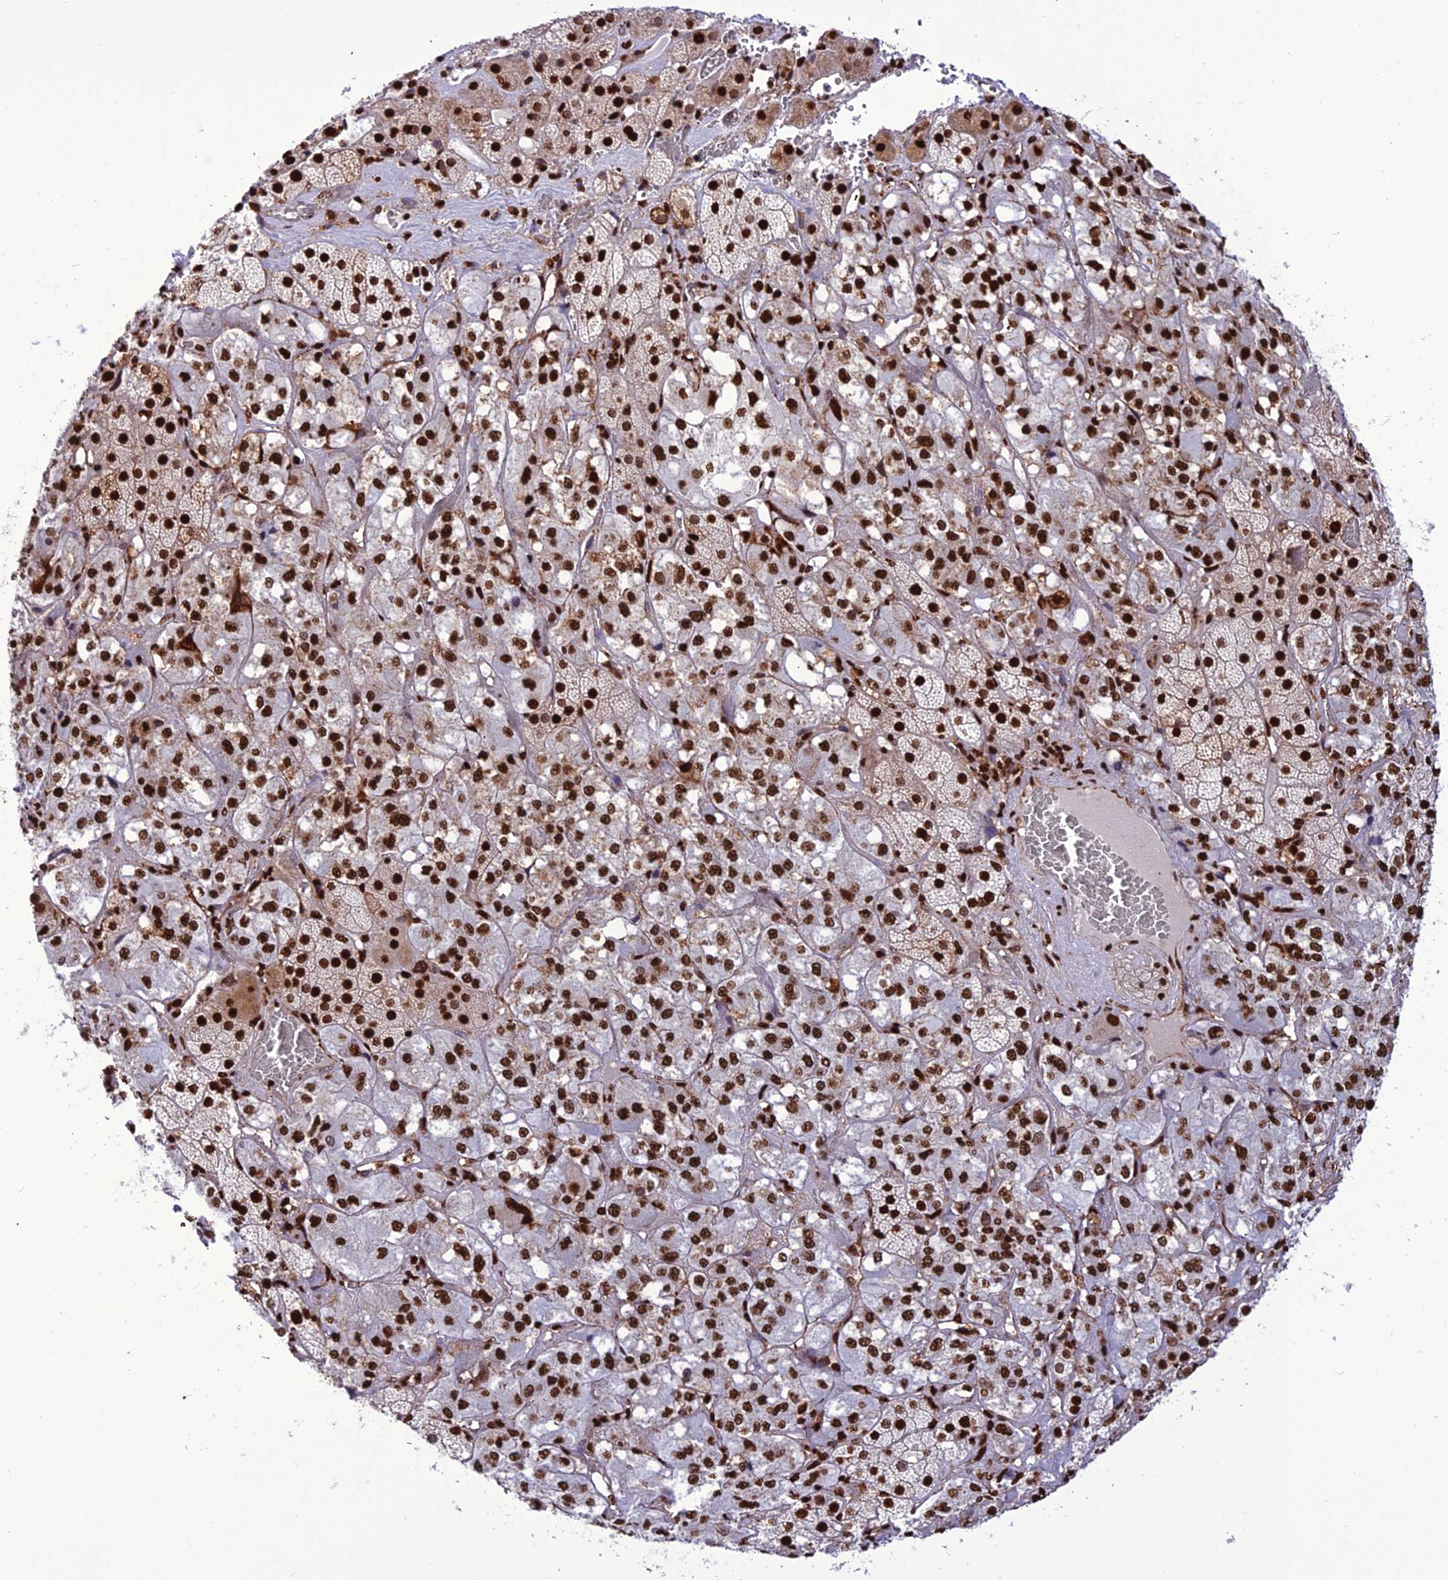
{"staining": {"intensity": "strong", "quantity": ">75%", "location": "nuclear"}, "tissue": "adrenal gland", "cell_type": "Glandular cells", "image_type": "normal", "snomed": [{"axis": "morphology", "description": "Normal tissue, NOS"}, {"axis": "topography", "description": "Adrenal gland"}], "caption": "Protein analysis of normal adrenal gland reveals strong nuclear staining in about >75% of glandular cells. The staining was performed using DAB (3,3'-diaminobenzidine), with brown indicating positive protein expression. Nuclei are stained blue with hematoxylin.", "gene": "INO80E", "patient": {"sex": "male", "age": 57}}